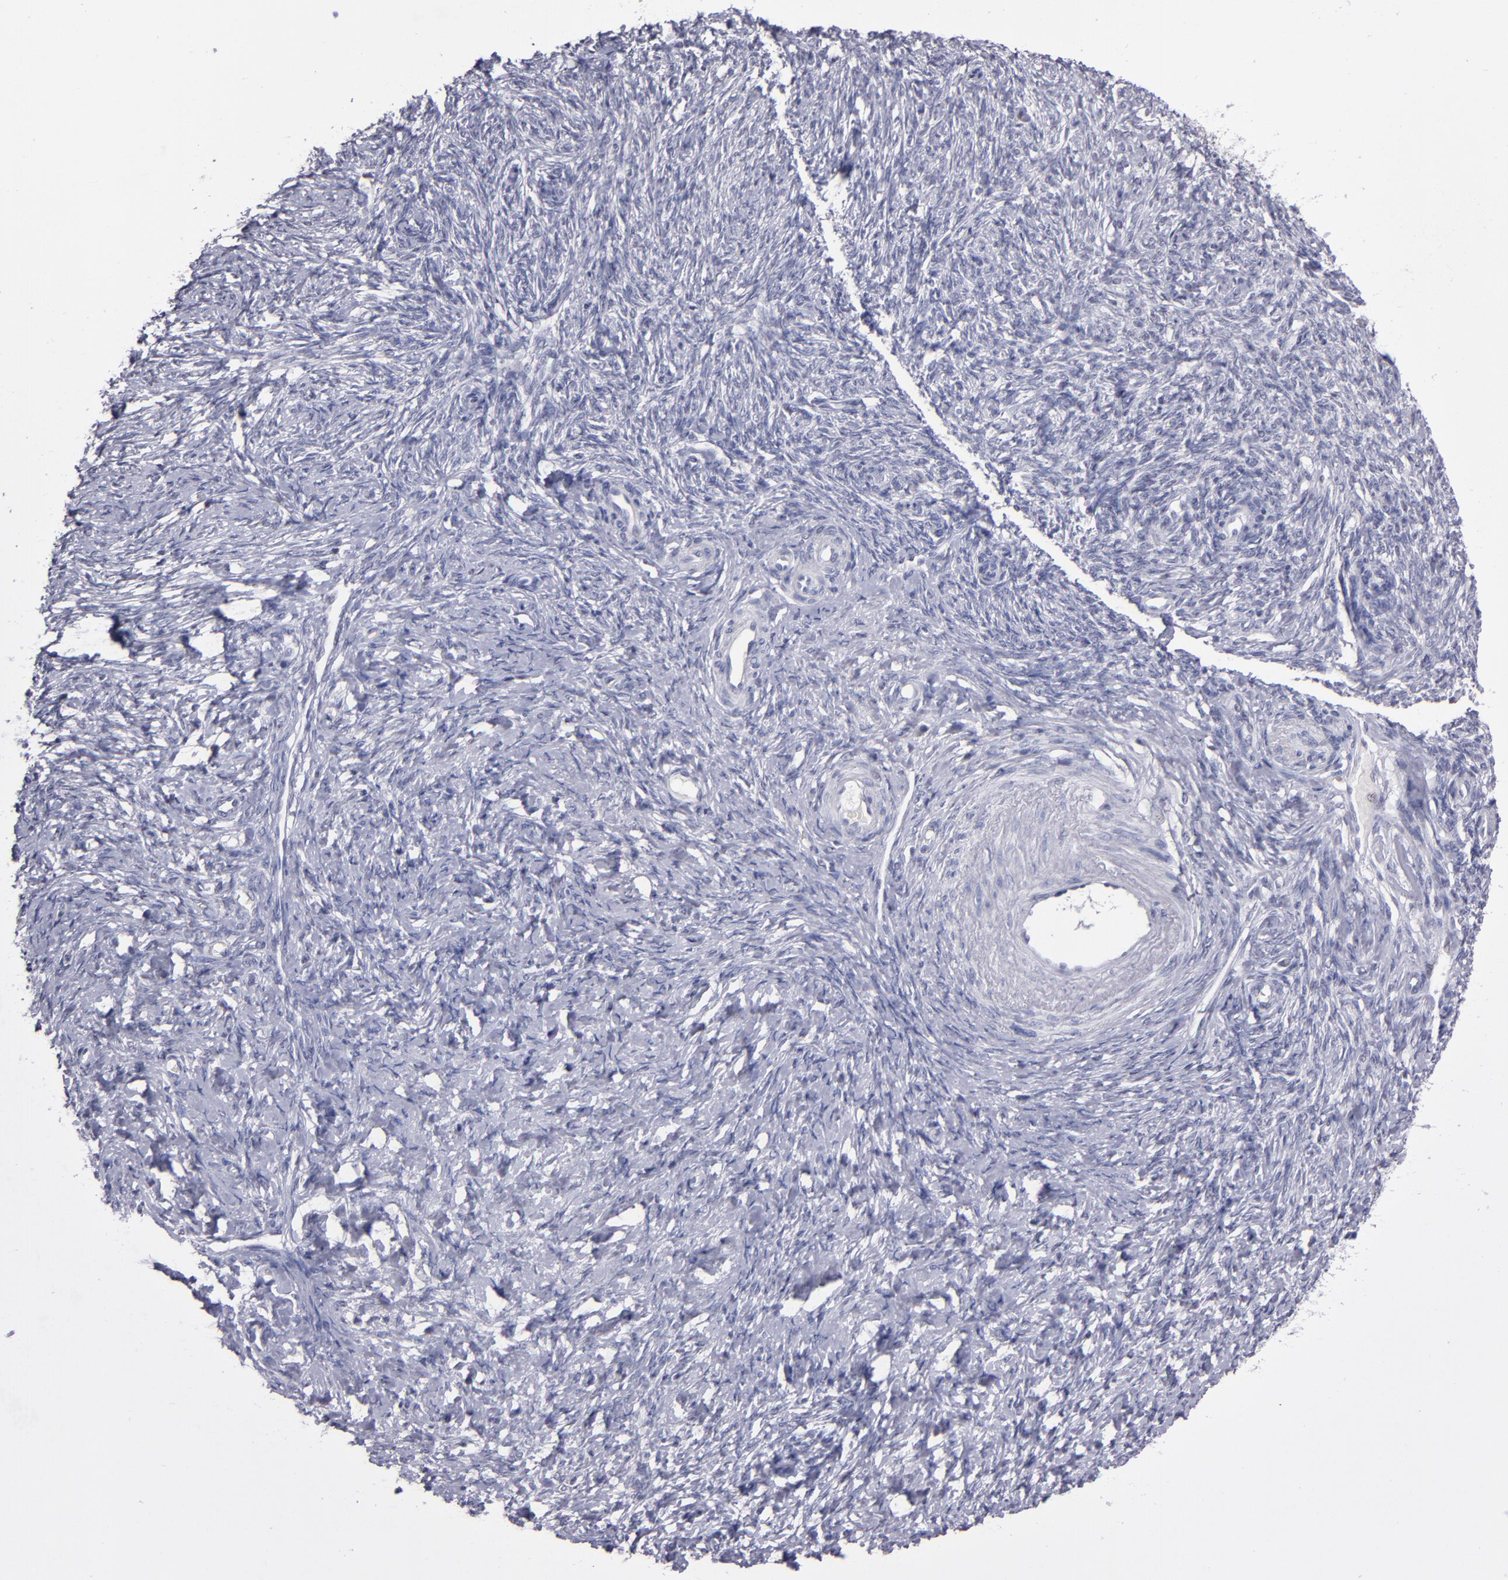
{"staining": {"intensity": "negative", "quantity": "none", "location": "none"}, "tissue": "ovarian cancer", "cell_type": "Tumor cells", "image_type": "cancer", "snomed": [{"axis": "morphology", "description": "Normal tissue, NOS"}, {"axis": "morphology", "description": "Cystadenocarcinoma, serous, NOS"}, {"axis": "topography", "description": "Ovary"}], "caption": "Tumor cells are negative for protein expression in human ovarian cancer. Brightfield microscopy of immunohistochemistry stained with DAB (brown) and hematoxylin (blue), captured at high magnification.", "gene": "OTUB2", "patient": {"sex": "female", "age": 62}}